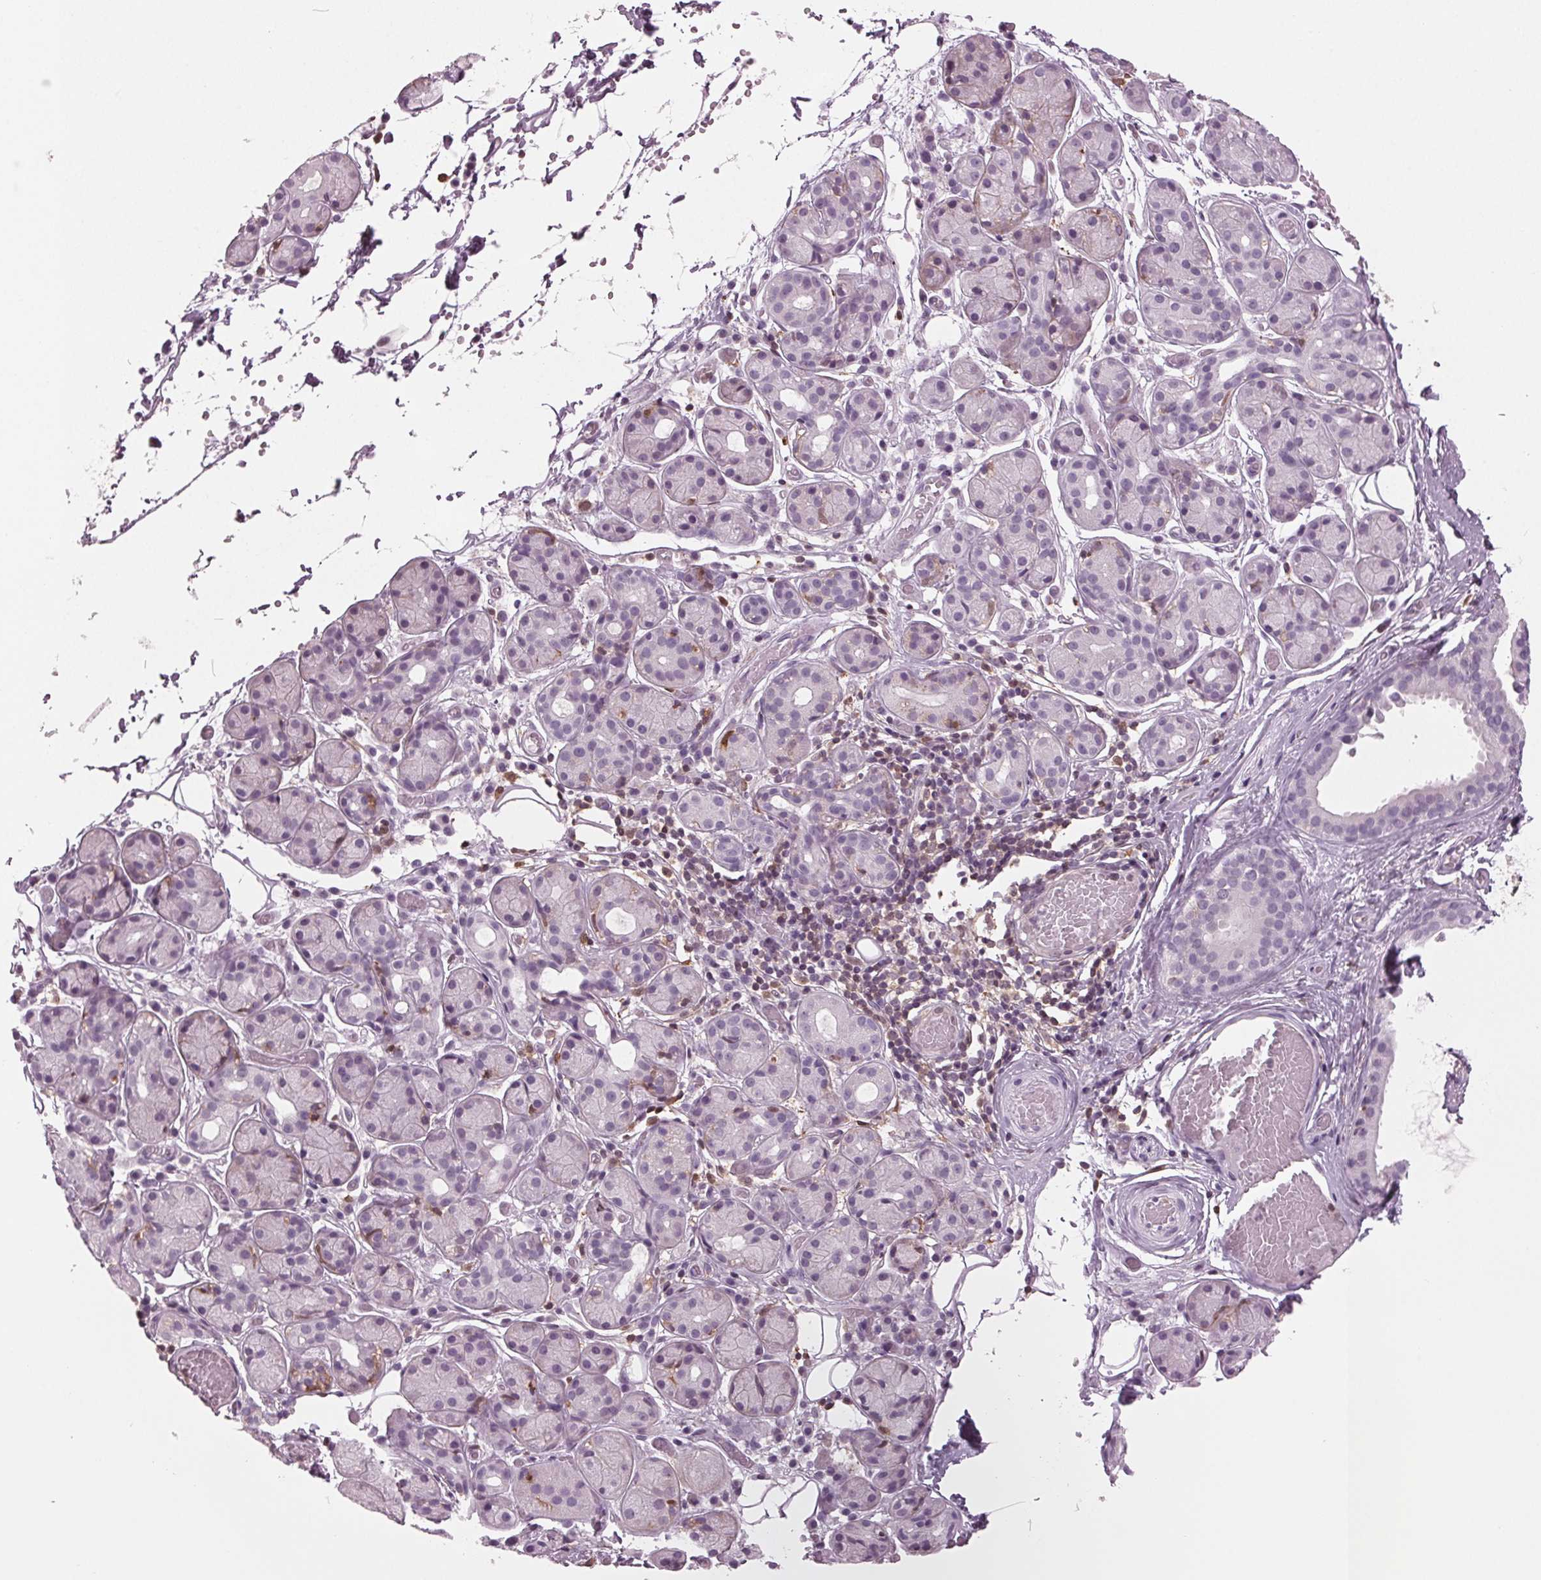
{"staining": {"intensity": "negative", "quantity": "none", "location": "none"}, "tissue": "salivary gland", "cell_type": "Glandular cells", "image_type": "normal", "snomed": [{"axis": "morphology", "description": "Normal tissue, NOS"}, {"axis": "topography", "description": "Salivary gland"}, {"axis": "topography", "description": "Peripheral nerve tissue"}], "caption": "Immunohistochemistry of unremarkable human salivary gland displays no positivity in glandular cells.", "gene": "BTLA", "patient": {"sex": "male", "age": 71}}